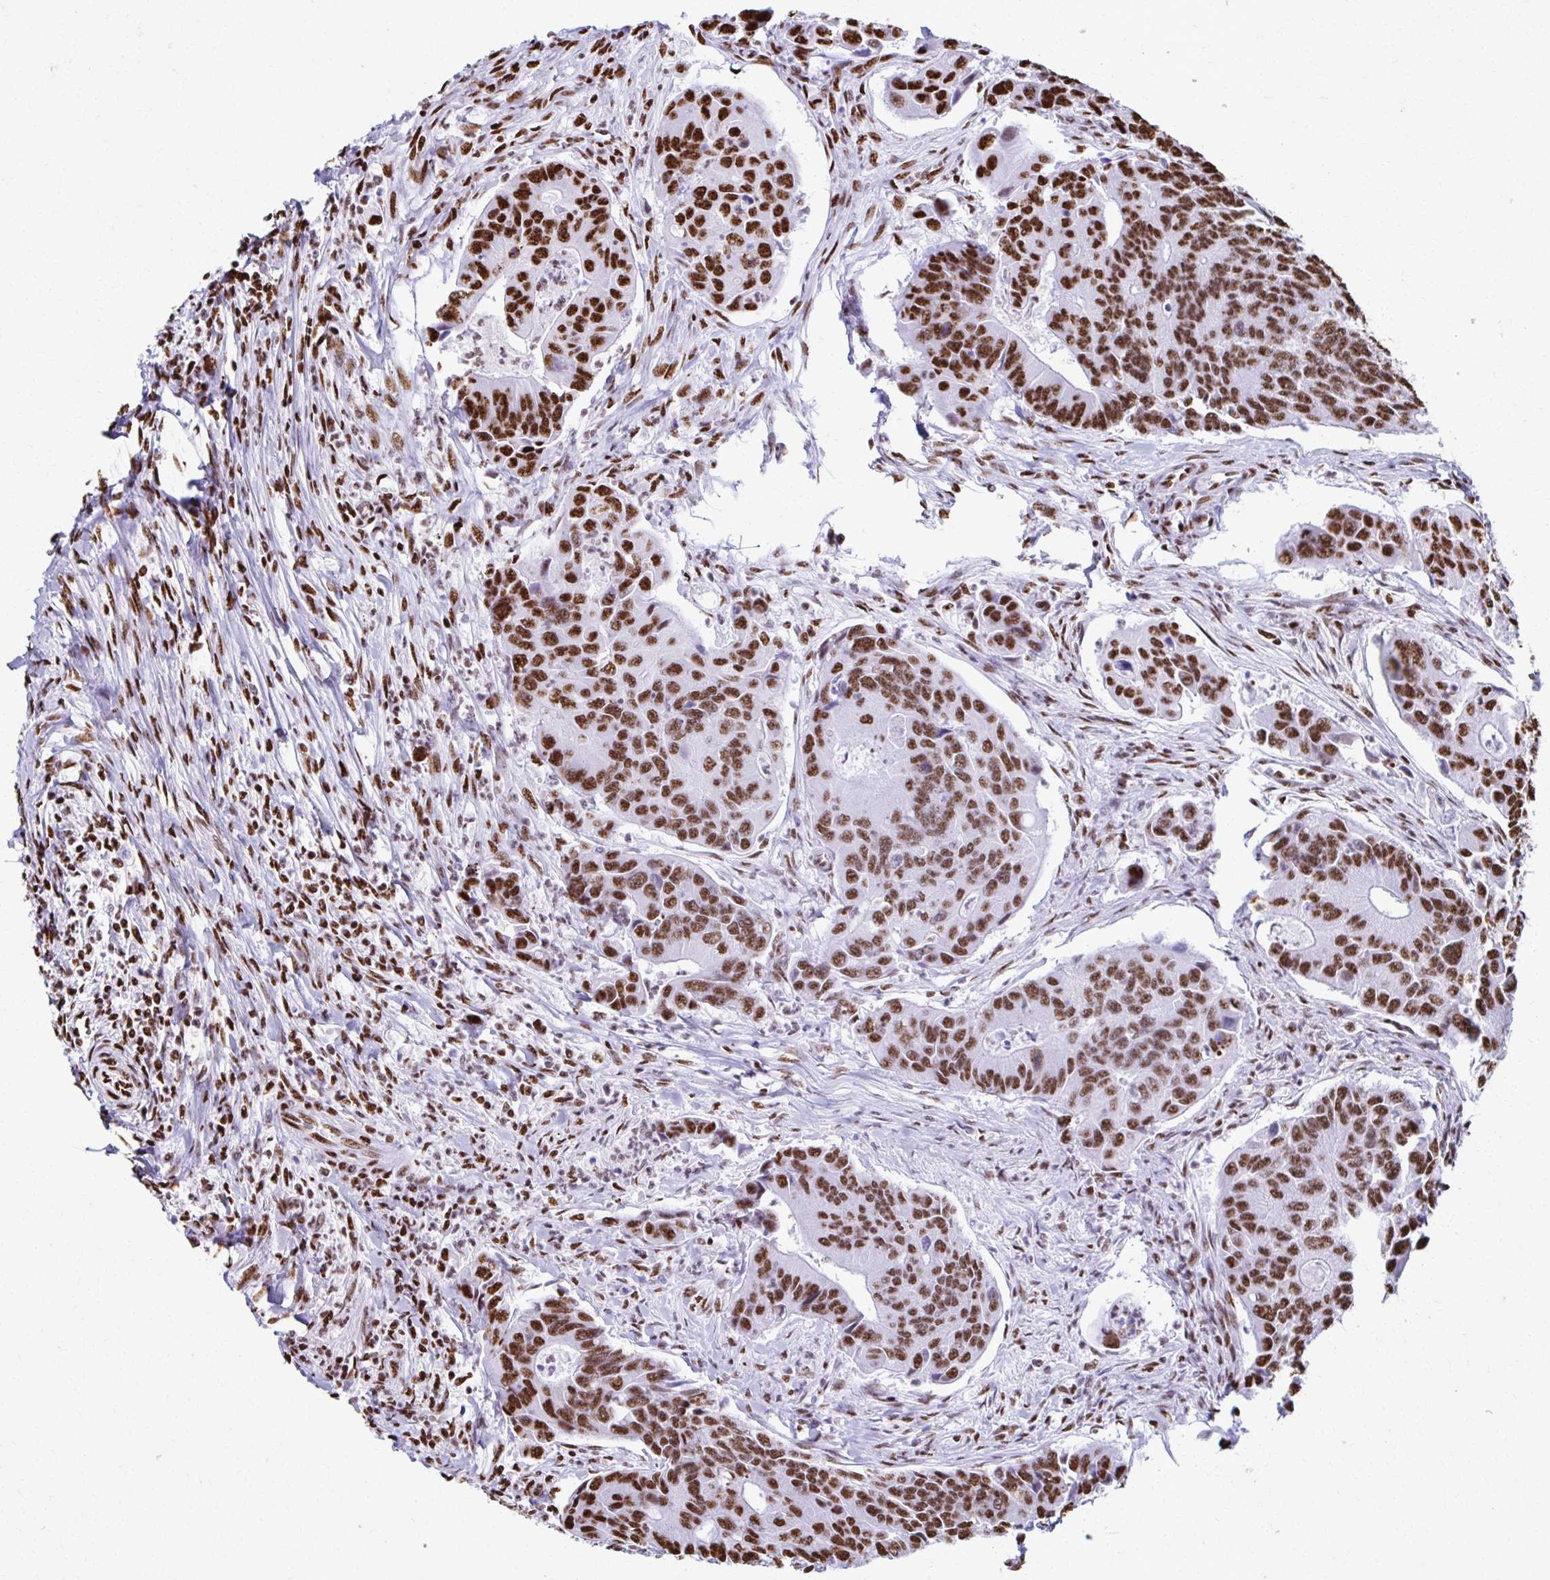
{"staining": {"intensity": "strong", "quantity": ">75%", "location": "nuclear"}, "tissue": "colorectal cancer", "cell_type": "Tumor cells", "image_type": "cancer", "snomed": [{"axis": "morphology", "description": "Adenocarcinoma, NOS"}, {"axis": "topography", "description": "Colon"}], "caption": "Immunohistochemistry staining of colorectal adenocarcinoma, which reveals high levels of strong nuclear positivity in about >75% of tumor cells indicating strong nuclear protein staining. The staining was performed using DAB (3,3'-diaminobenzidine) (brown) for protein detection and nuclei were counterstained in hematoxylin (blue).", "gene": "NONO", "patient": {"sex": "female", "age": 67}}